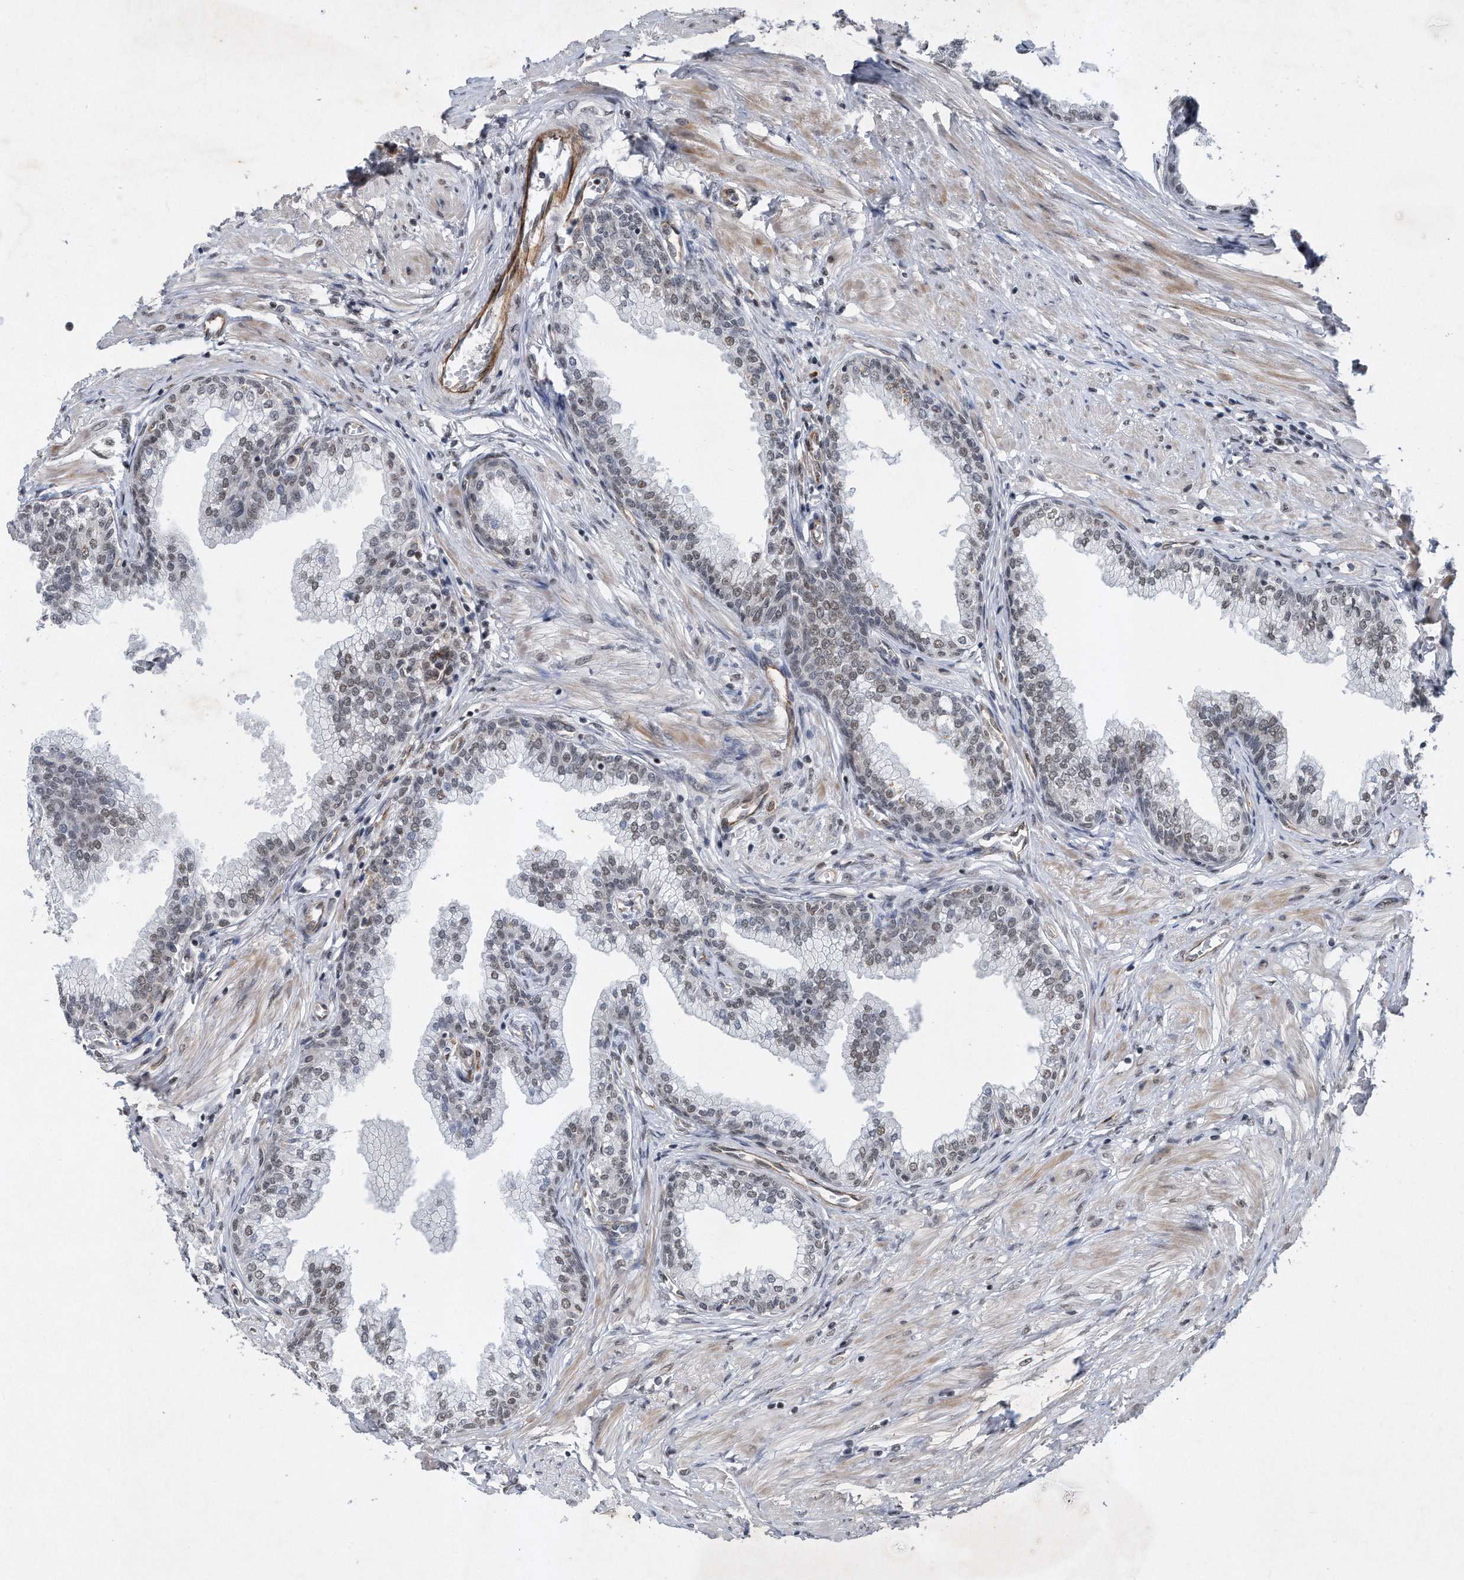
{"staining": {"intensity": "moderate", "quantity": "25%-75%", "location": "nuclear"}, "tissue": "prostate", "cell_type": "Glandular cells", "image_type": "normal", "snomed": [{"axis": "morphology", "description": "Normal tissue, NOS"}, {"axis": "morphology", "description": "Urothelial carcinoma, Low grade"}, {"axis": "topography", "description": "Urinary bladder"}, {"axis": "topography", "description": "Prostate"}], "caption": "Approximately 25%-75% of glandular cells in benign human prostate exhibit moderate nuclear protein staining as visualized by brown immunohistochemical staining.", "gene": "TP53INP1", "patient": {"sex": "male", "age": 60}}